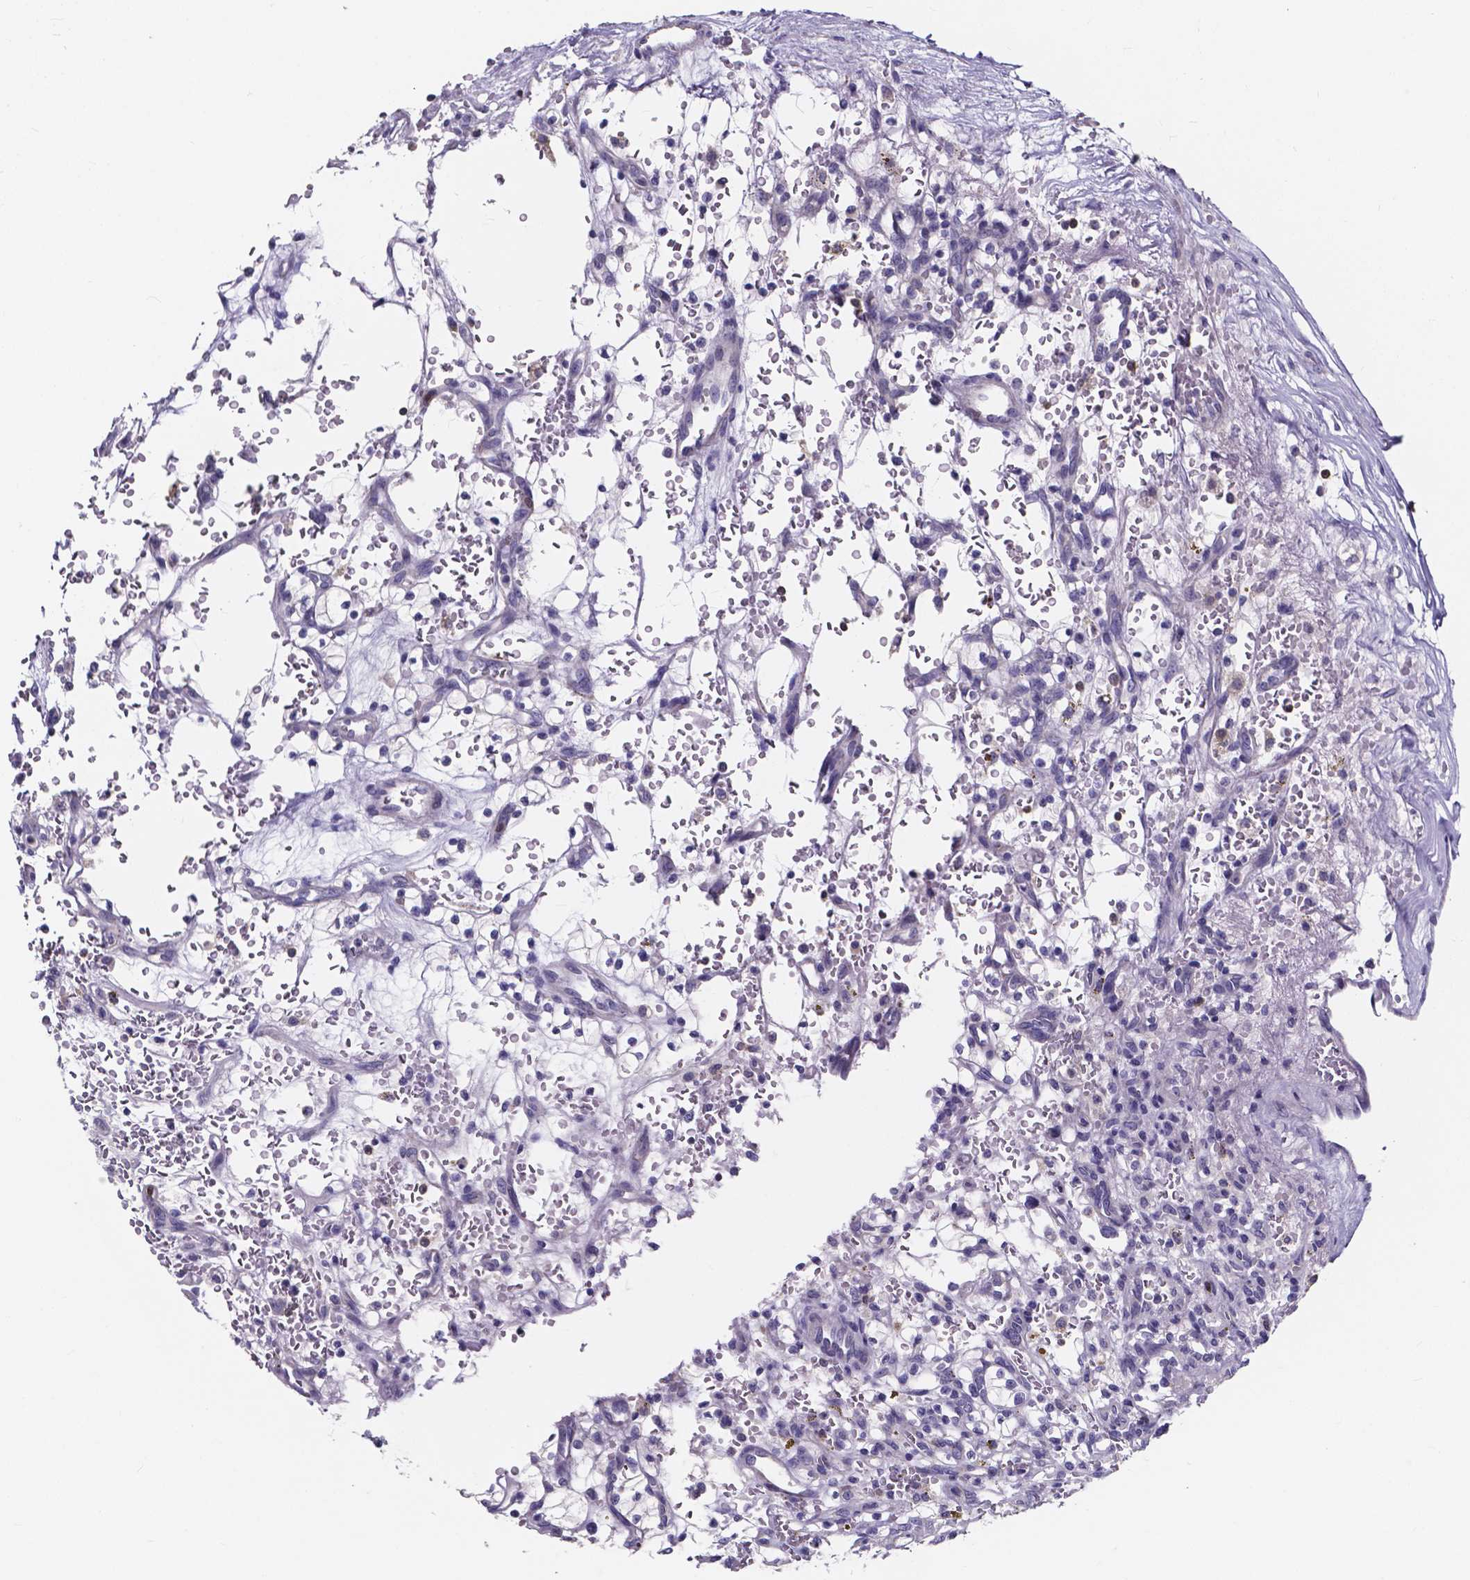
{"staining": {"intensity": "negative", "quantity": "none", "location": "none"}, "tissue": "renal cancer", "cell_type": "Tumor cells", "image_type": "cancer", "snomed": [{"axis": "morphology", "description": "Adenocarcinoma, NOS"}, {"axis": "topography", "description": "Kidney"}], "caption": "Immunohistochemistry (IHC) image of neoplastic tissue: renal cancer stained with DAB (3,3'-diaminobenzidine) exhibits no significant protein positivity in tumor cells.", "gene": "THEMIS", "patient": {"sex": "female", "age": 64}}